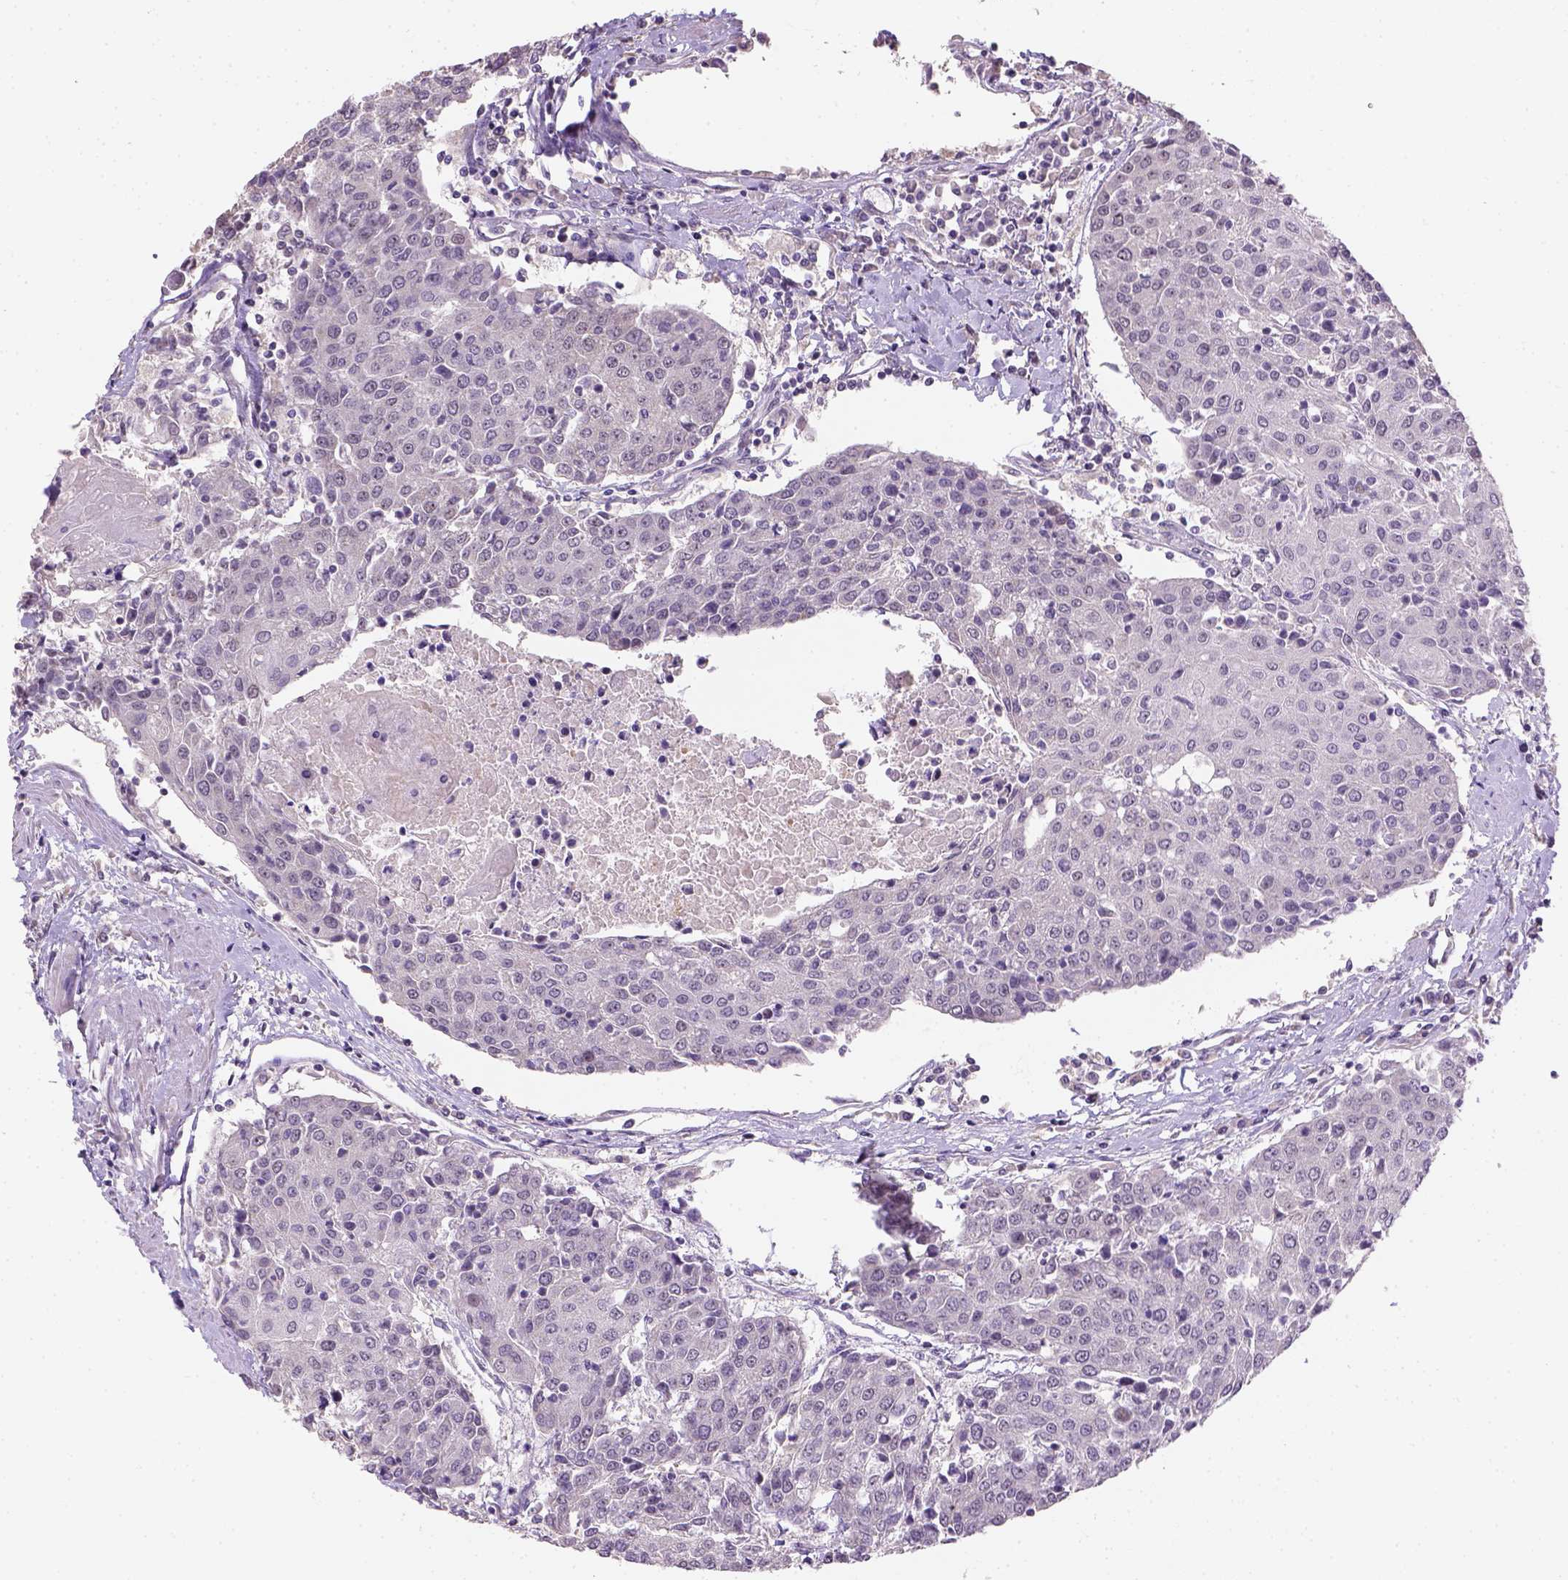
{"staining": {"intensity": "negative", "quantity": "none", "location": "none"}, "tissue": "urothelial cancer", "cell_type": "Tumor cells", "image_type": "cancer", "snomed": [{"axis": "morphology", "description": "Urothelial carcinoma, High grade"}, {"axis": "topography", "description": "Urinary bladder"}], "caption": "DAB (3,3'-diaminobenzidine) immunohistochemical staining of urothelial cancer shows no significant positivity in tumor cells.", "gene": "DDX50", "patient": {"sex": "female", "age": 85}}